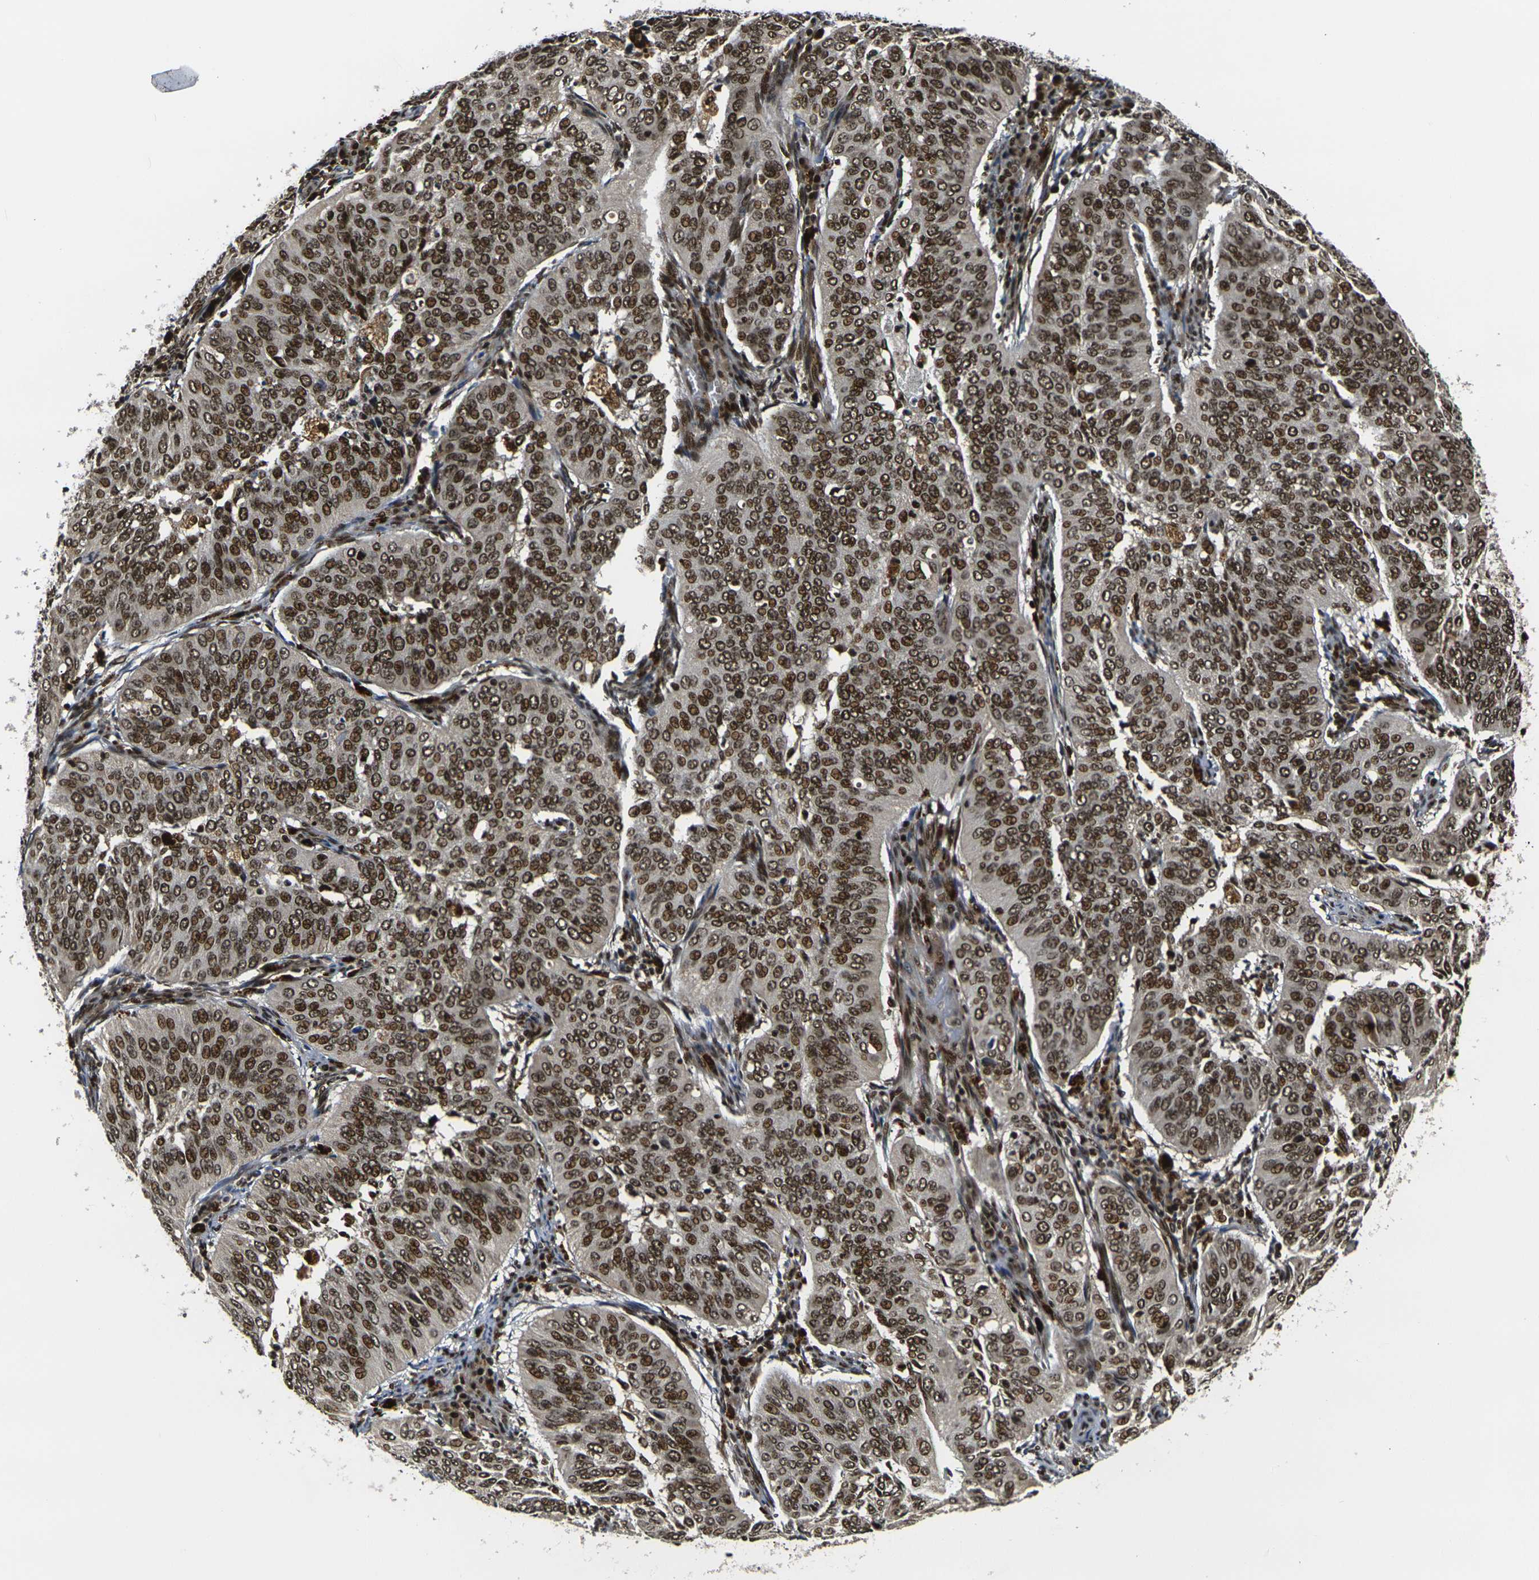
{"staining": {"intensity": "strong", "quantity": ">75%", "location": "nuclear"}, "tissue": "cervical cancer", "cell_type": "Tumor cells", "image_type": "cancer", "snomed": [{"axis": "morphology", "description": "Normal tissue, NOS"}, {"axis": "morphology", "description": "Squamous cell carcinoma, NOS"}, {"axis": "topography", "description": "Cervix"}], "caption": "This micrograph demonstrates IHC staining of human squamous cell carcinoma (cervical), with high strong nuclear positivity in approximately >75% of tumor cells.", "gene": "ACTL6A", "patient": {"sex": "female", "age": 39}}